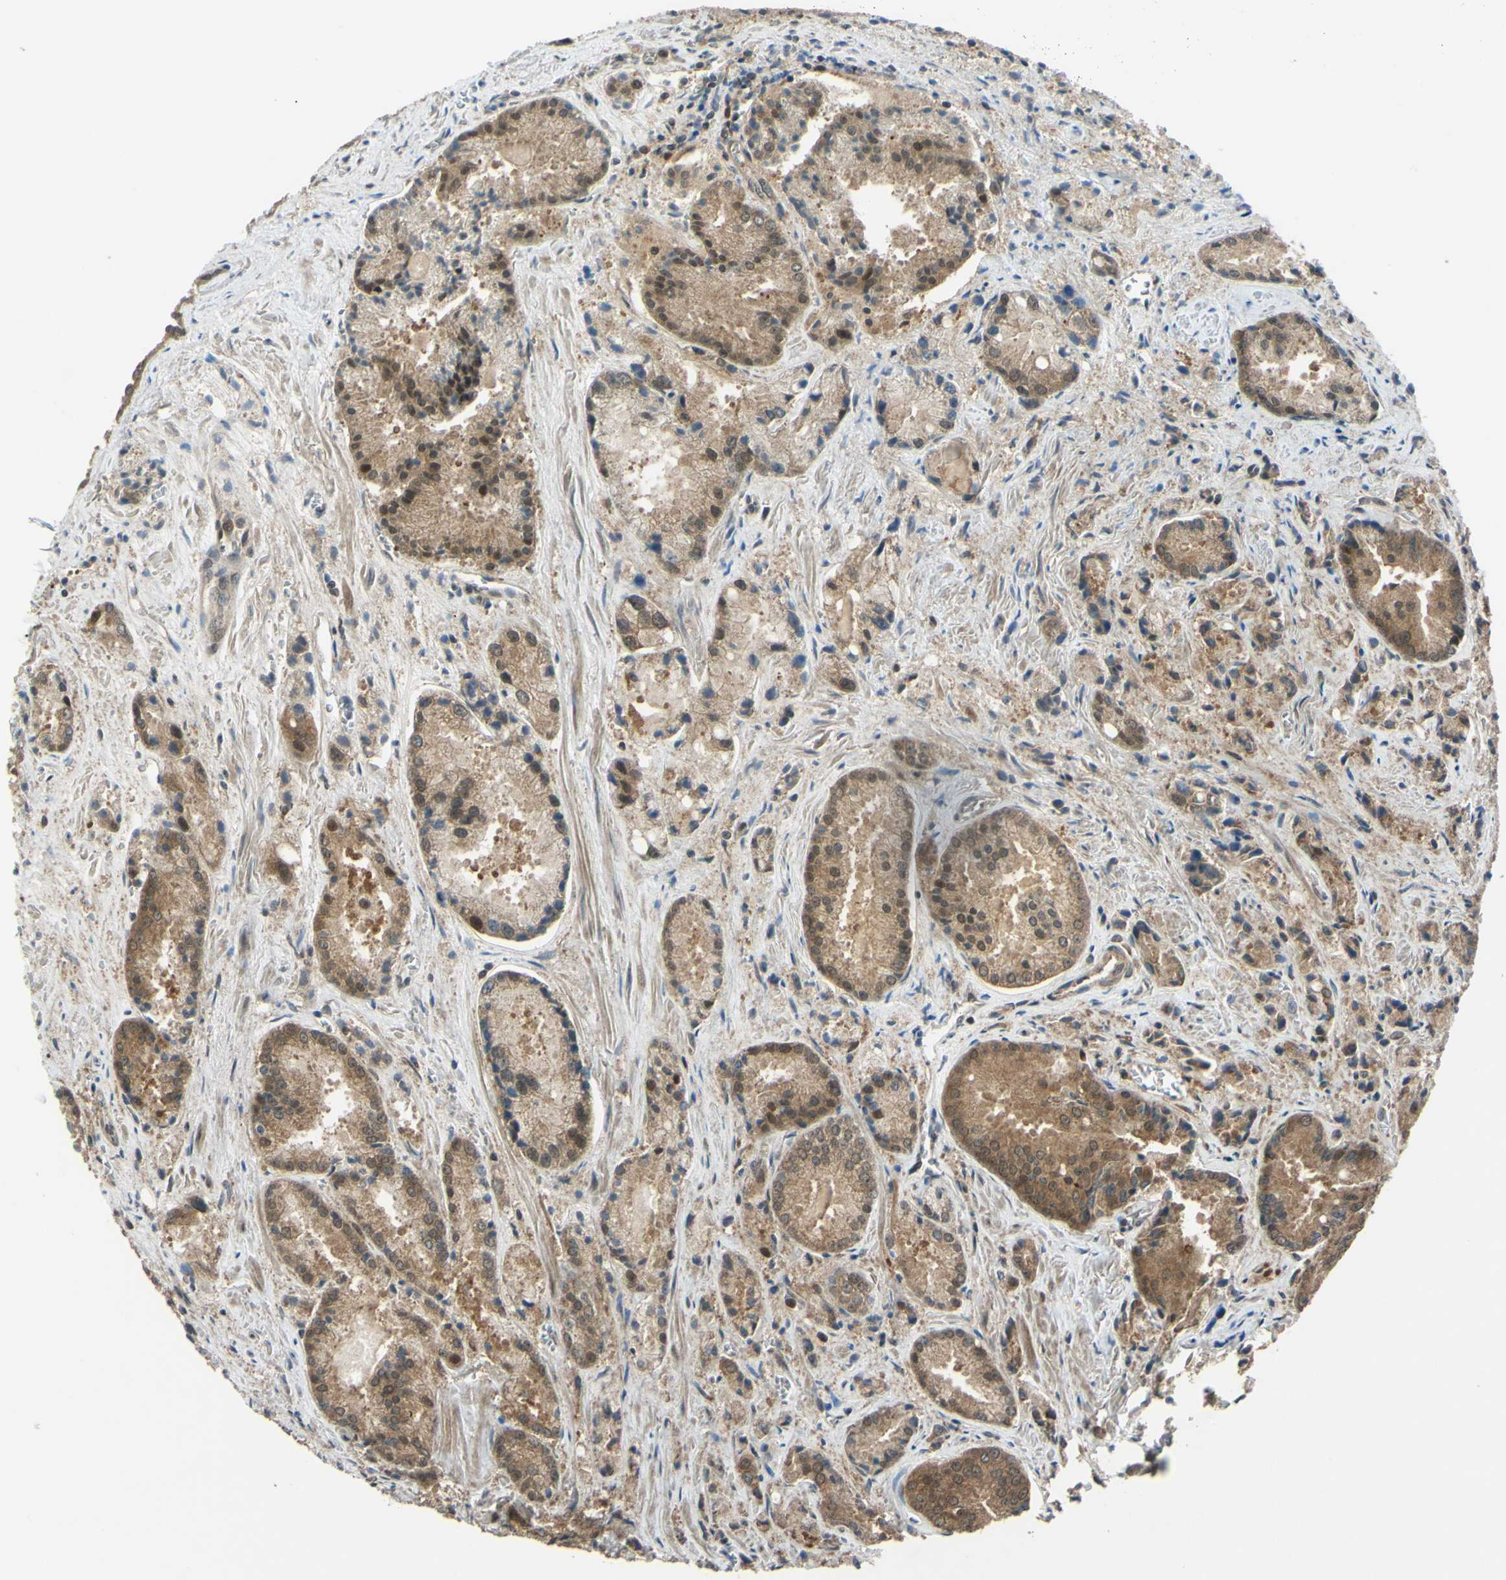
{"staining": {"intensity": "moderate", "quantity": ">75%", "location": "cytoplasmic/membranous"}, "tissue": "prostate cancer", "cell_type": "Tumor cells", "image_type": "cancer", "snomed": [{"axis": "morphology", "description": "Adenocarcinoma, Low grade"}, {"axis": "topography", "description": "Prostate"}], "caption": "DAB immunohistochemical staining of human prostate cancer (adenocarcinoma (low-grade)) displays moderate cytoplasmic/membranous protein expression in approximately >75% of tumor cells.", "gene": "ABCC8", "patient": {"sex": "male", "age": 64}}